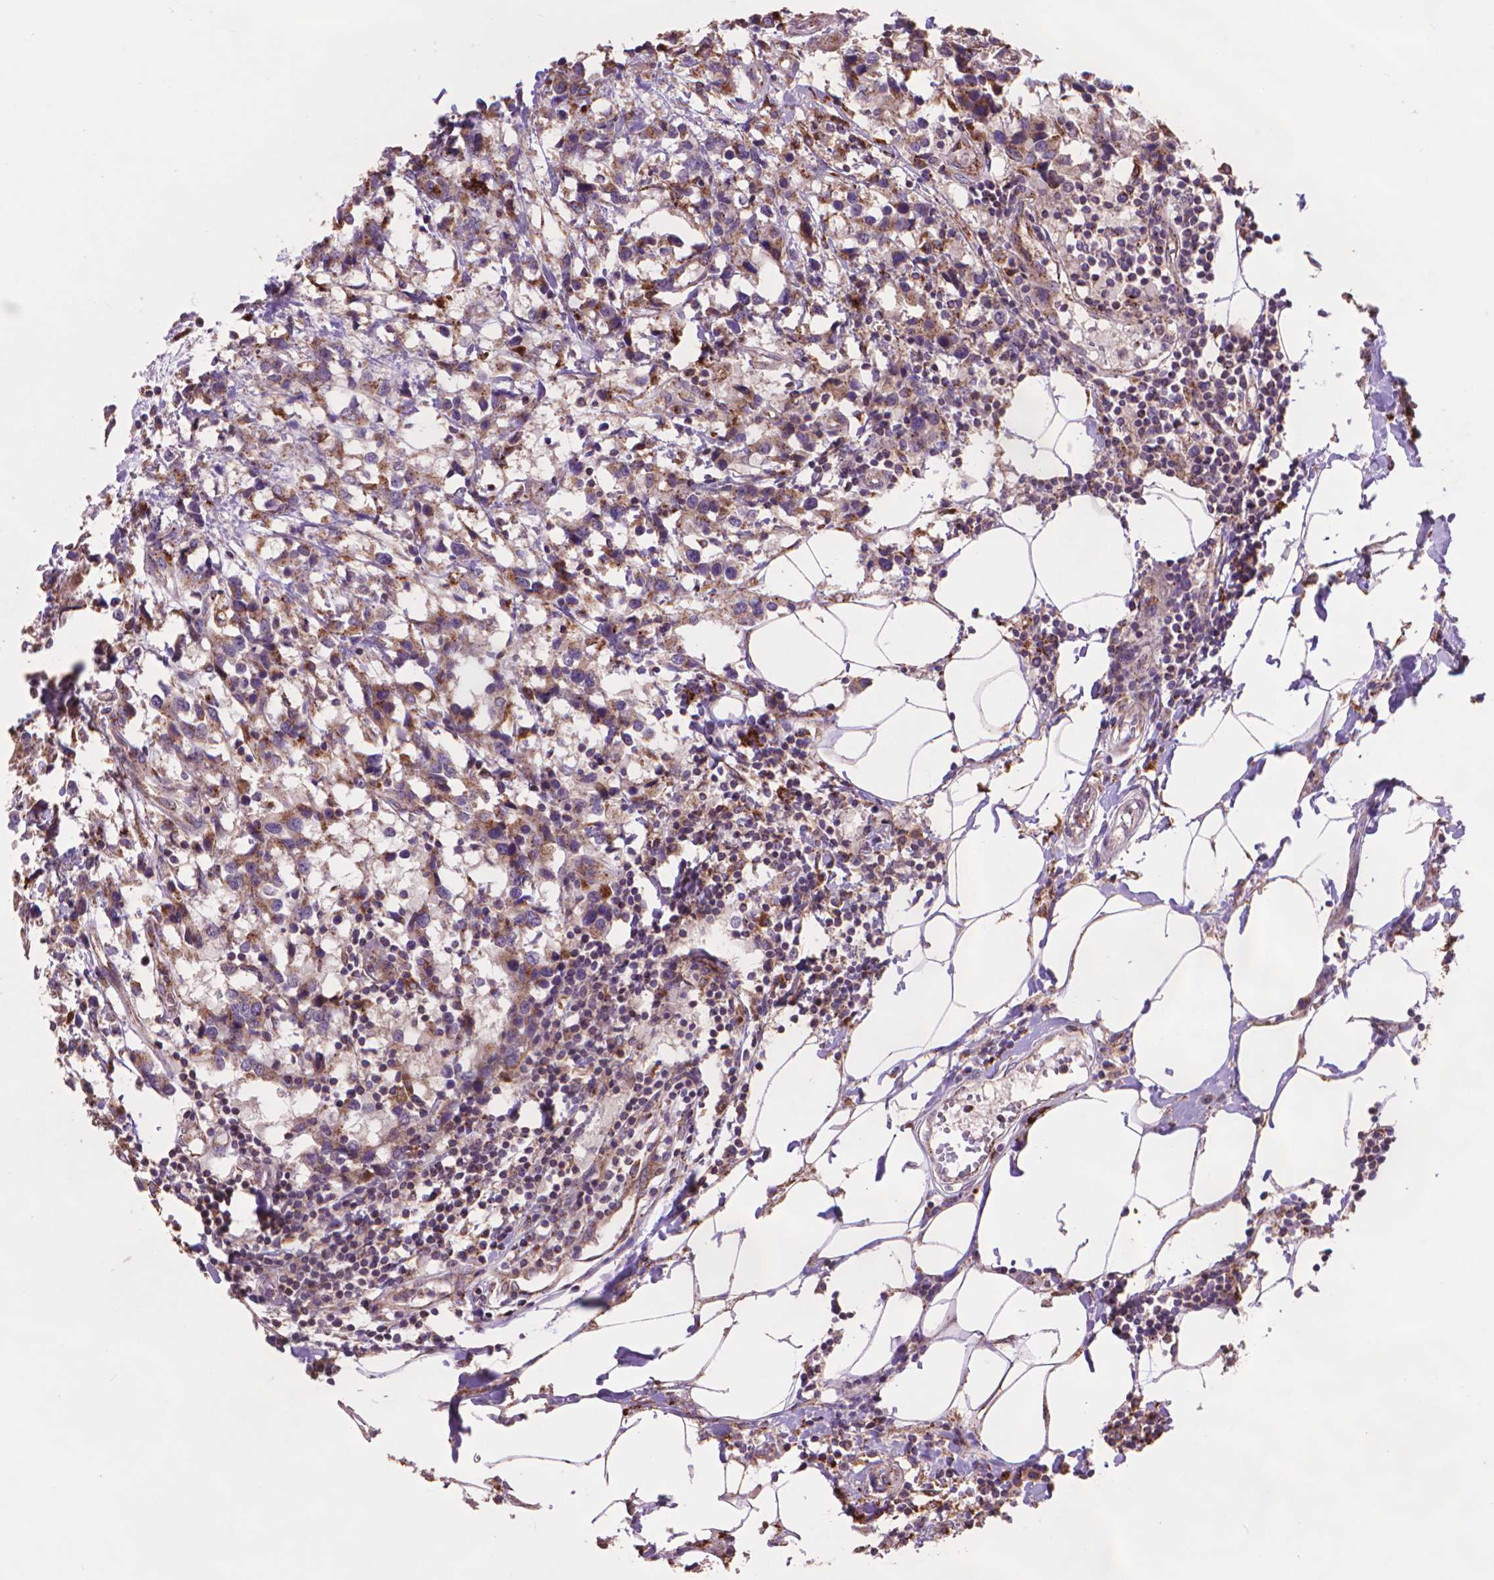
{"staining": {"intensity": "moderate", "quantity": ">75%", "location": "cytoplasmic/membranous"}, "tissue": "breast cancer", "cell_type": "Tumor cells", "image_type": "cancer", "snomed": [{"axis": "morphology", "description": "Lobular carcinoma"}, {"axis": "topography", "description": "Breast"}], "caption": "Approximately >75% of tumor cells in human breast cancer exhibit moderate cytoplasmic/membranous protein expression as visualized by brown immunohistochemical staining.", "gene": "GLB1", "patient": {"sex": "female", "age": 59}}